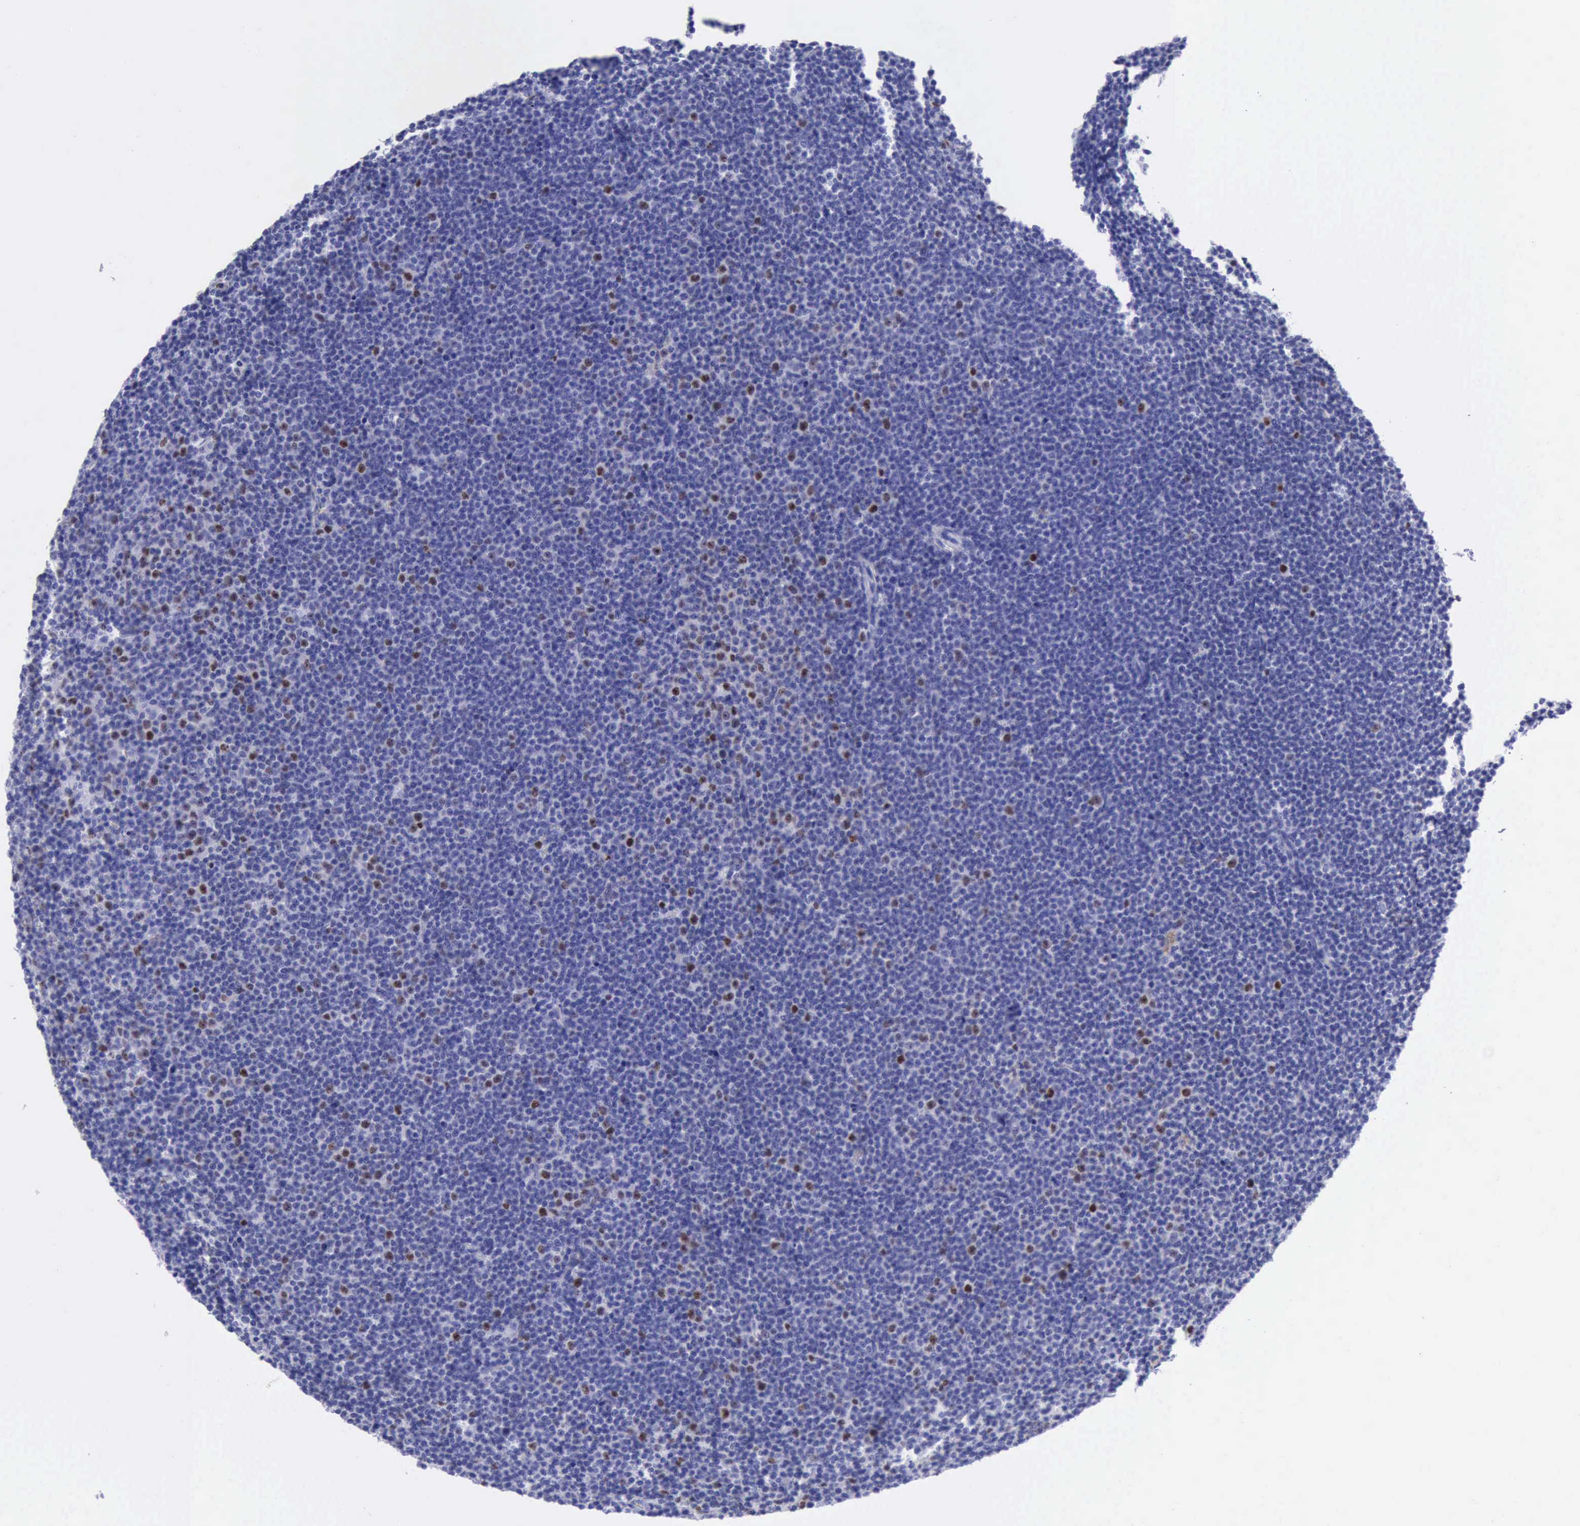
{"staining": {"intensity": "moderate", "quantity": "<25%", "location": "nuclear"}, "tissue": "lymphoma", "cell_type": "Tumor cells", "image_type": "cancer", "snomed": [{"axis": "morphology", "description": "Malignant lymphoma, non-Hodgkin's type, Low grade"}, {"axis": "topography", "description": "Lymph node"}], "caption": "Protein expression analysis of human low-grade malignant lymphoma, non-Hodgkin's type reveals moderate nuclear staining in approximately <25% of tumor cells.", "gene": "MCM2", "patient": {"sex": "female", "age": 69}}